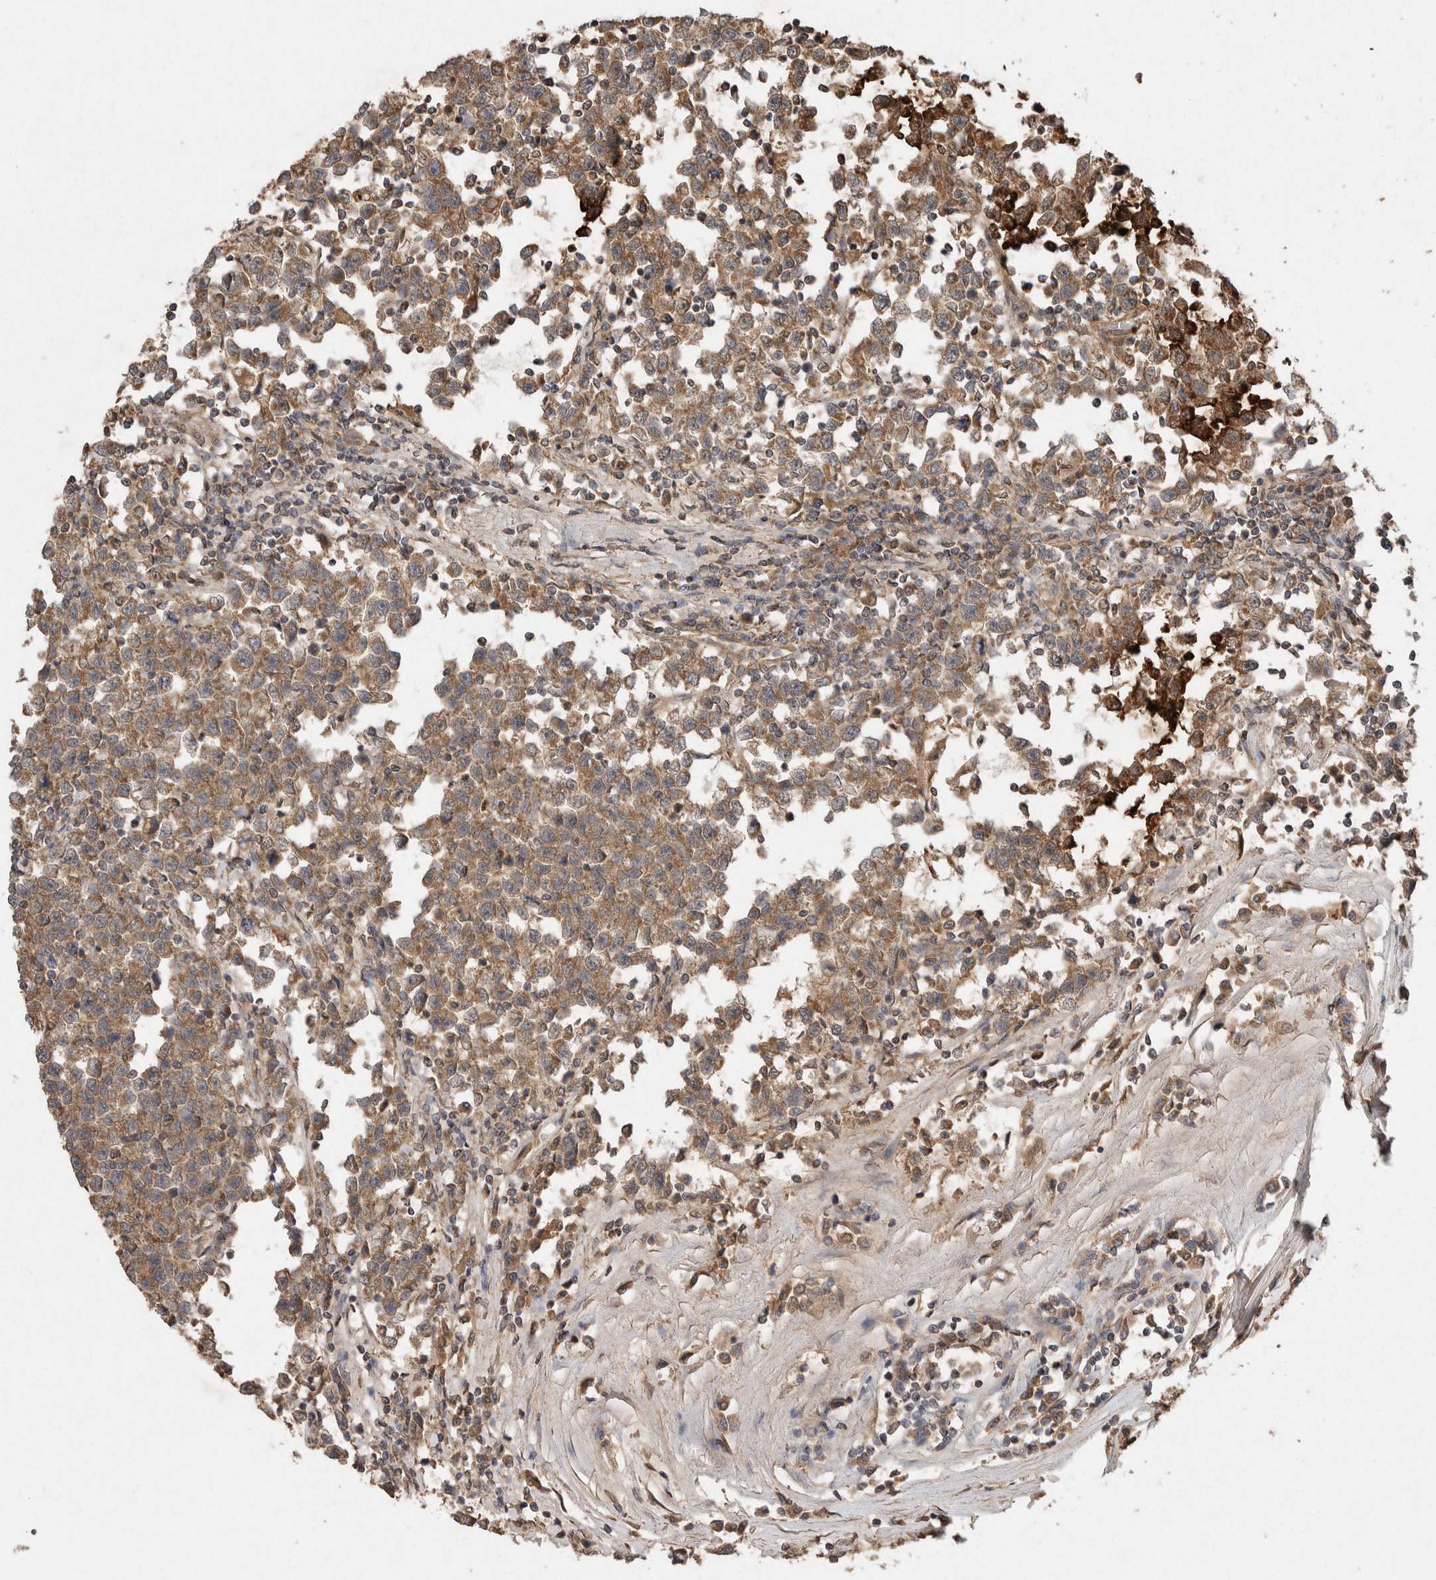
{"staining": {"intensity": "moderate", "quantity": ">75%", "location": "cytoplasmic/membranous"}, "tissue": "testis cancer", "cell_type": "Tumor cells", "image_type": "cancer", "snomed": [{"axis": "morphology", "description": "Seminoma, NOS"}, {"axis": "topography", "description": "Testis"}], "caption": "Immunohistochemical staining of testis seminoma demonstrates moderate cytoplasmic/membranous protein positivity in about >75% of tumor cells. The staining was performed using DAB to visualize the protein expression in brown, while the nuclei were stained in blue with hematoxylin (Magnification: 20x).", "gene": "KCNJ5", "patient": {"sex": "male", "age": 43}}